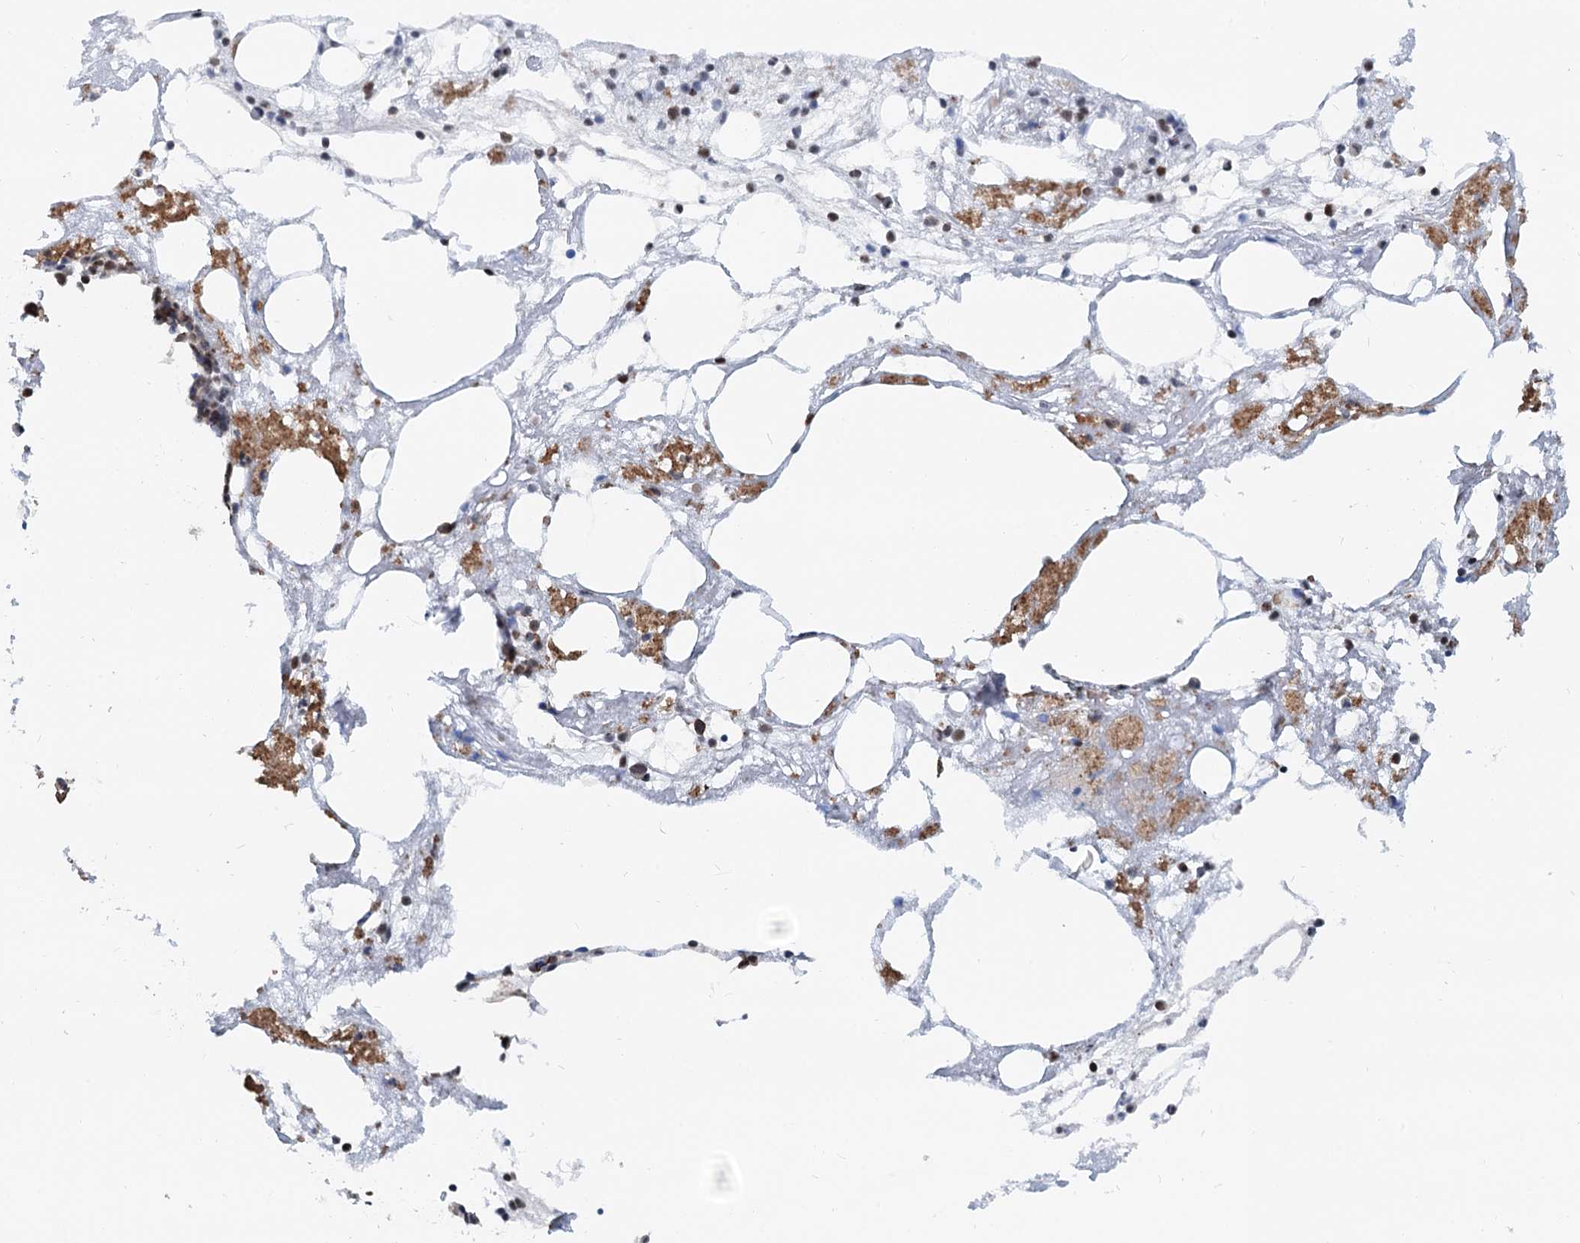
{"staining": {"intensity": "moderate", "quantity": "25%-75%", "location": "nuclear"}, "tissue": "bone marrow", "cell_type": "Hematopoietic cells", "image_type": "normal", "snomed": [{"axis": "morphology", "description": "Normal tissue, NOS"}, {"axis": "topography", "description": "Bone marrow"}], "caption": "This is a photomicrograph of IHC staining of normal bone marrow, which shows moderate staining in the nuclear of hematopoietic cells.", "gene": "CFDP1", "patient": {"sex": "male", "age": 78}}